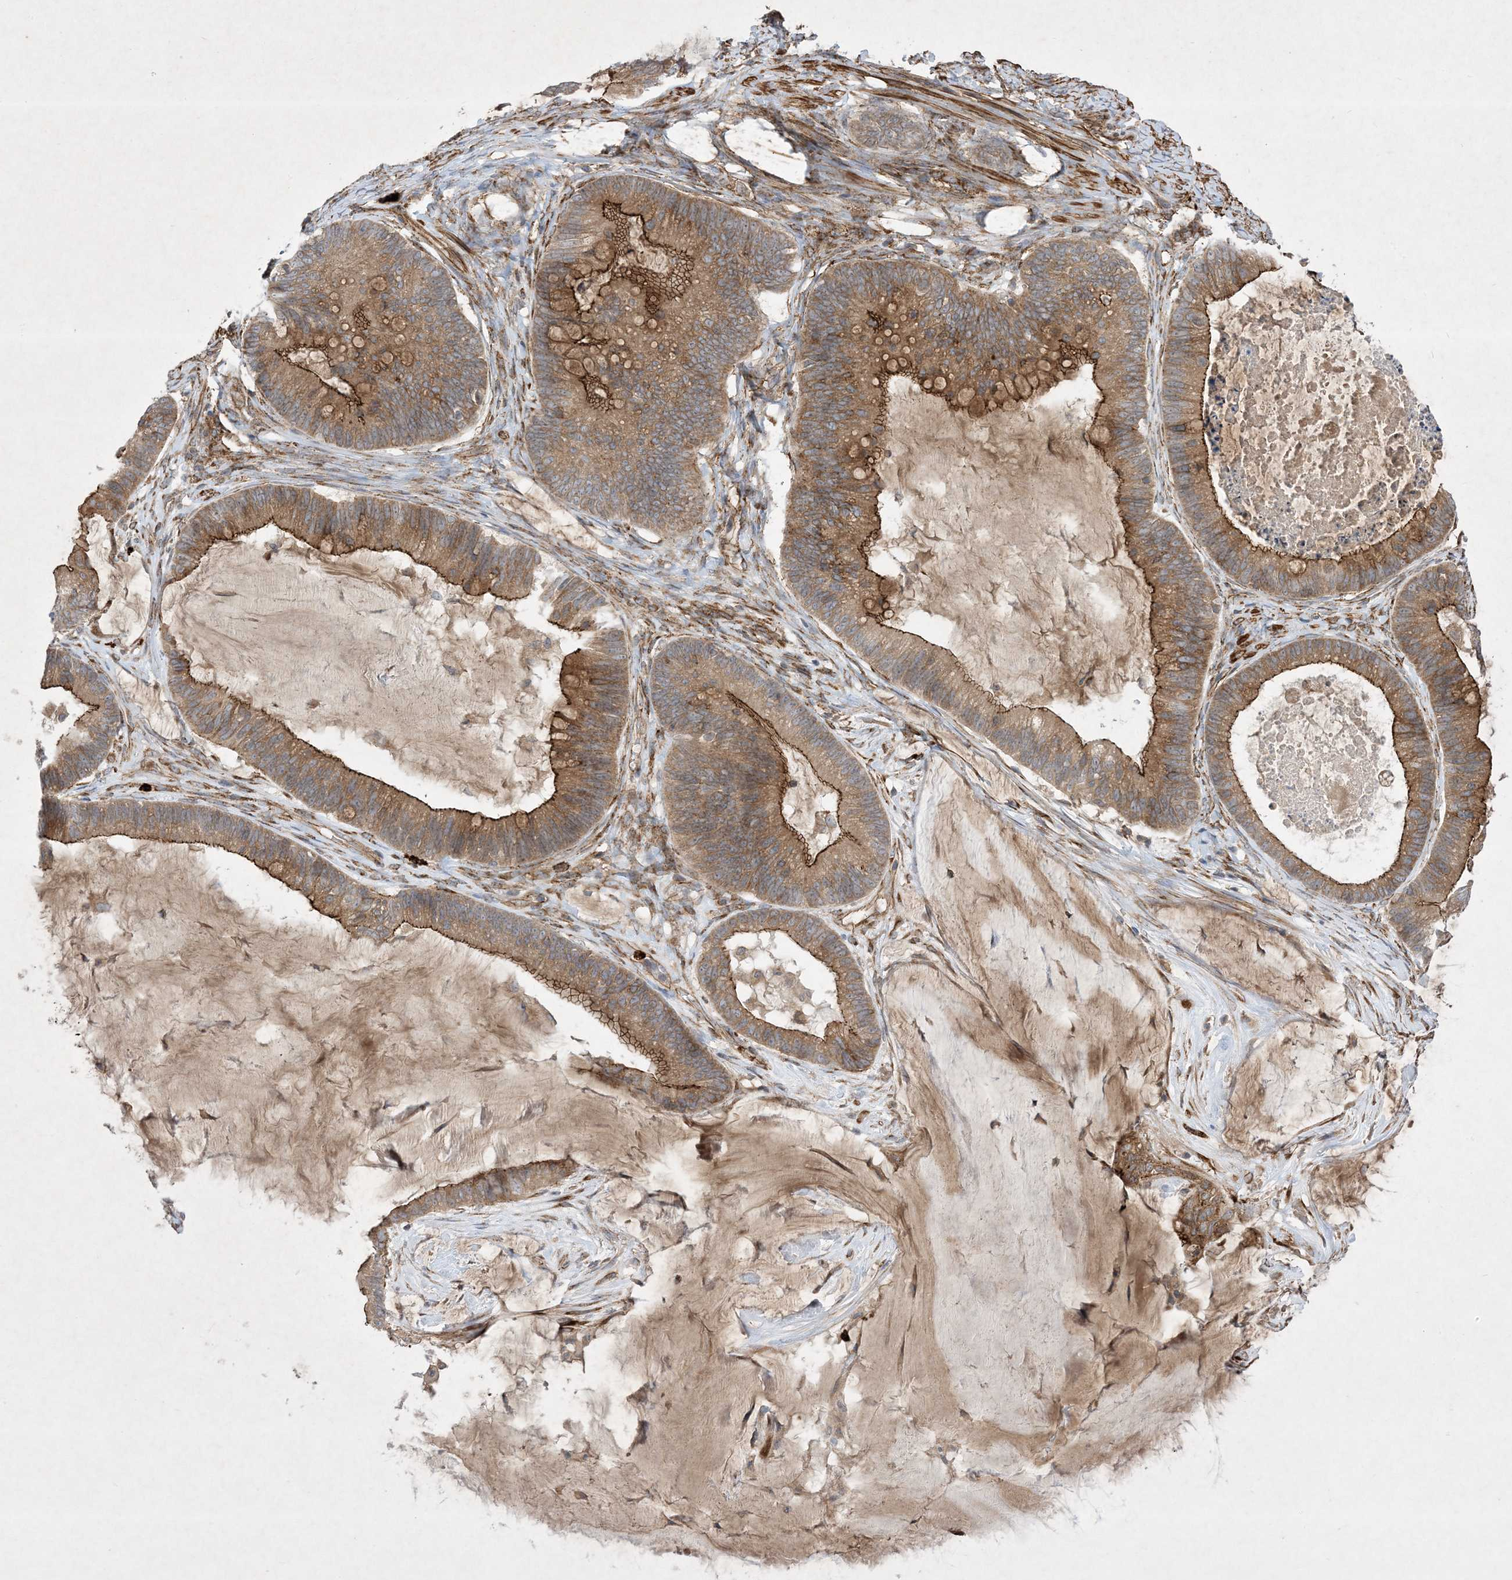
{"staining": {"intensity": "moderate", "quantity": ">75%", "location": "cytoplasmic/membranous"}, "tissue": "ovarian cancer", "cell_type": "Tumor cells", "image_type": "cancer", "snomed": [{"axis": "morphology", "description": "Cystadenocarcinoma, mucinous, NOS"}, {"axis": "topography", "description": "Ovary"}], "caption": "Protein expression analysis of ovarian cancer reveals moderate cytoplasmic/membranous expression in about >75% of tumor cells.", "gene": "OTOP1", "patient": {"sex": "female", "age": 61}}